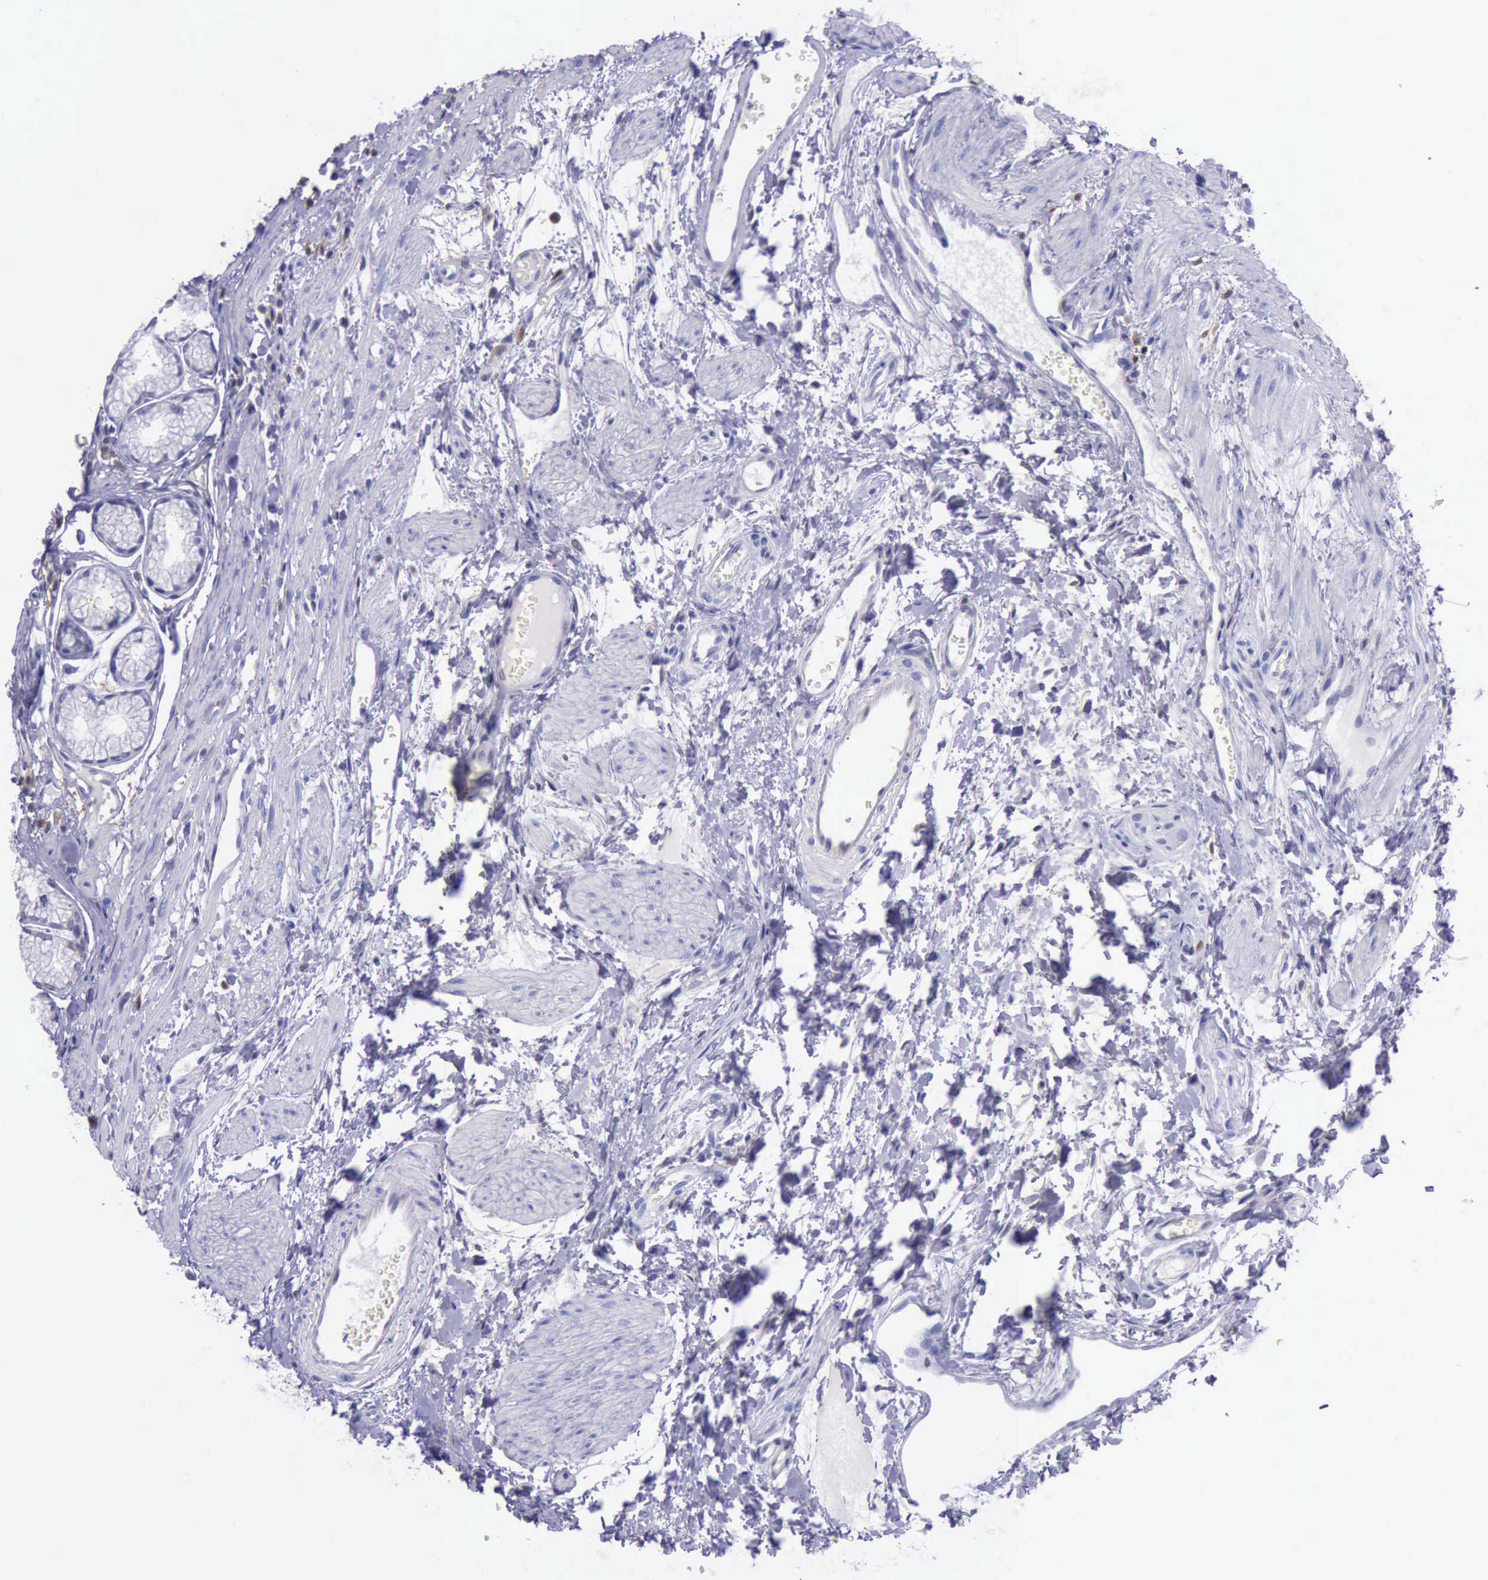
{"staining": {"intensity": "negative", "quantity": "none", "location": "none"}, "tissue": "stomach", "cell_type": "Glandular cells", "image_type": "normal", "snomed": [{"axis": "morphology", "description": "Normal tissue, NOS"}, {"axis": "topography", "description": "Stomach"}], "caption": "A high-resolution histopathology image shows IHC staining of benign stomach, which demonstrates no significant expression in glandular cells.", "gene": "TYMP", "patient": {"sex": "male", "age": 42}}